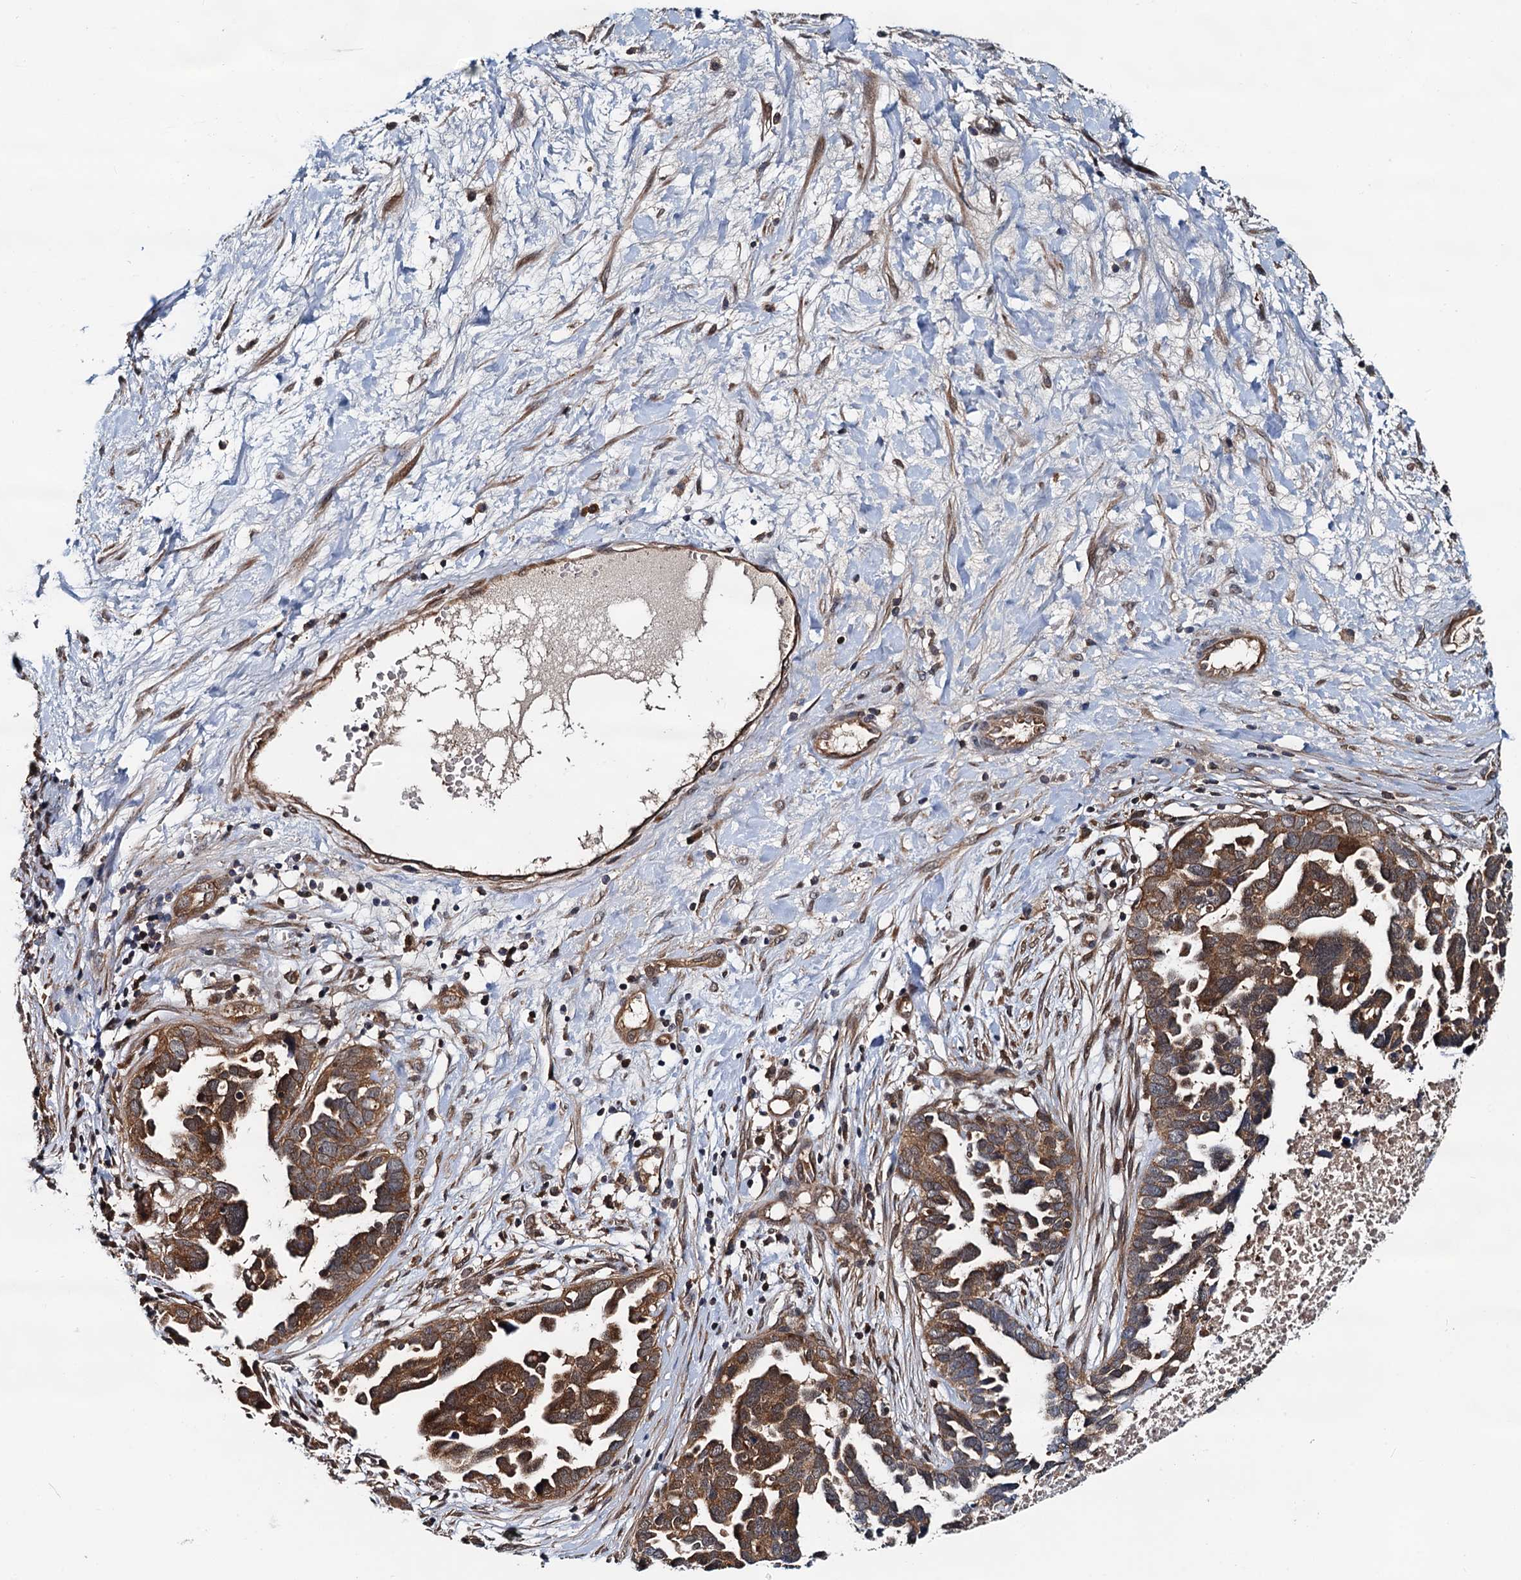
{"staining": {"intensity": "moderate", "quantity": ">75%", "location": "cytoplasmic/membranous,nuclear"}, "tissue": "ovarian cancer", "cell_type": "Tumor cells", "image_type": "cancer", "snomed": [{"axis": "morphology", "description": "Cystadenocarcinoma, serous, NOS"}, {"axis": "topography", "description": "Ovary"}], "caption": "Ovarian cancer (serous cystadenocarcinoma) tissue exhibits moderate cytoplasmic/membranous and nuclear positivity in approximately >75% of tumor cells", "gene": "AAGAB", "patient": {"sex": "female", "age": 54}}